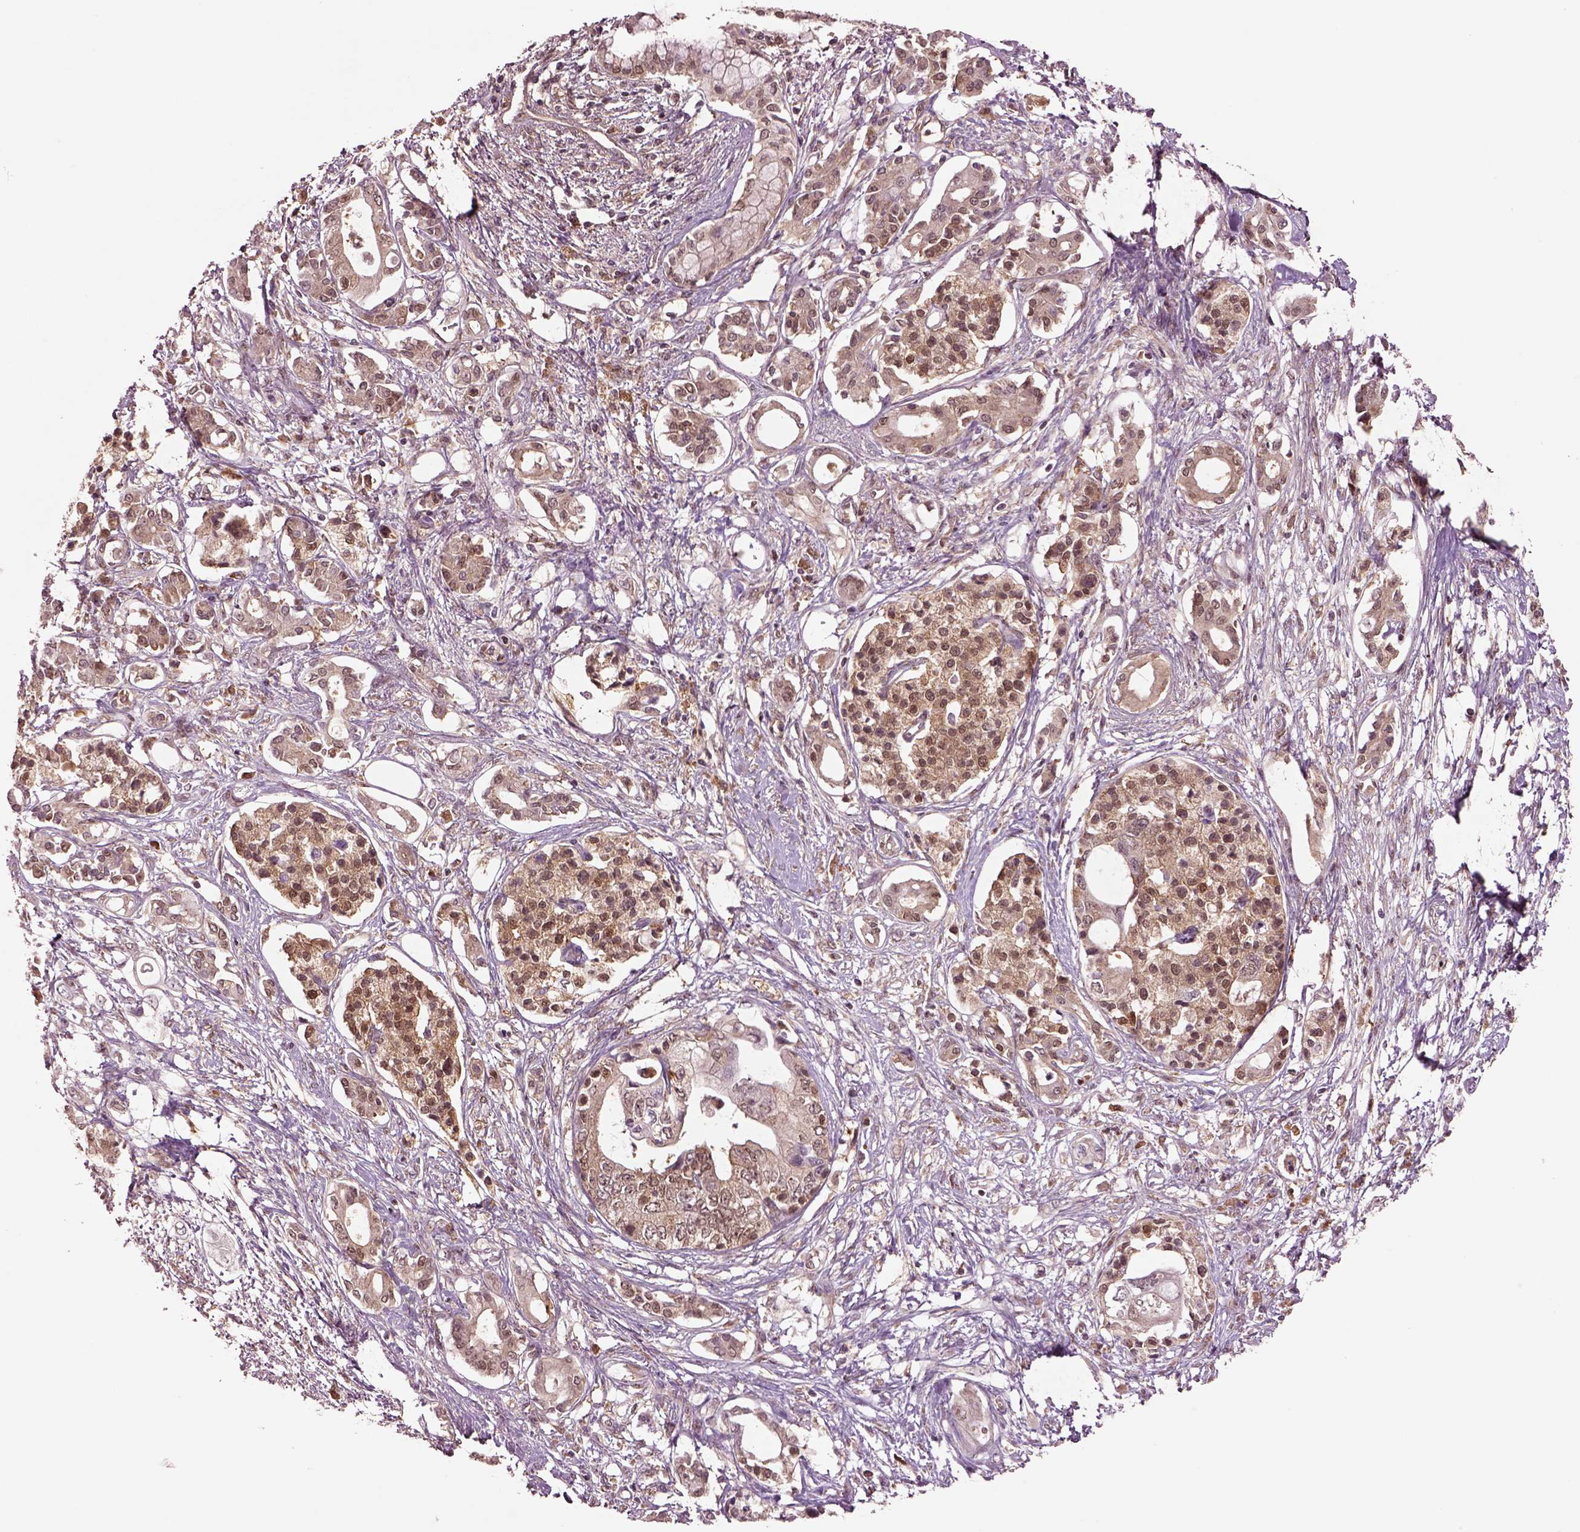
{"staining": {"intensity": "moderate", "quantity": ">75%", "location": "cytoplasmic/membranous"}, "tissue": "pancreatic cancer", "cell_type": "Tumor cells", "image_type": "cancer", "snomed": [{"axis": "morphology", "description": "Adenocarcinoma, NOS"}, {"axis": "topography", "description": "Pancreas"}], "caption": "Immunohistochemical staining of human pancreatic cancer demonstrates moderate cytoplasmic/membranous protein positivity in about >75% of tumor cells. (brown staining indicates protein expression, while blue staining denotes nuclei).", "gene": "MDP1", "patient": {"sex": "female", "age": 63}}